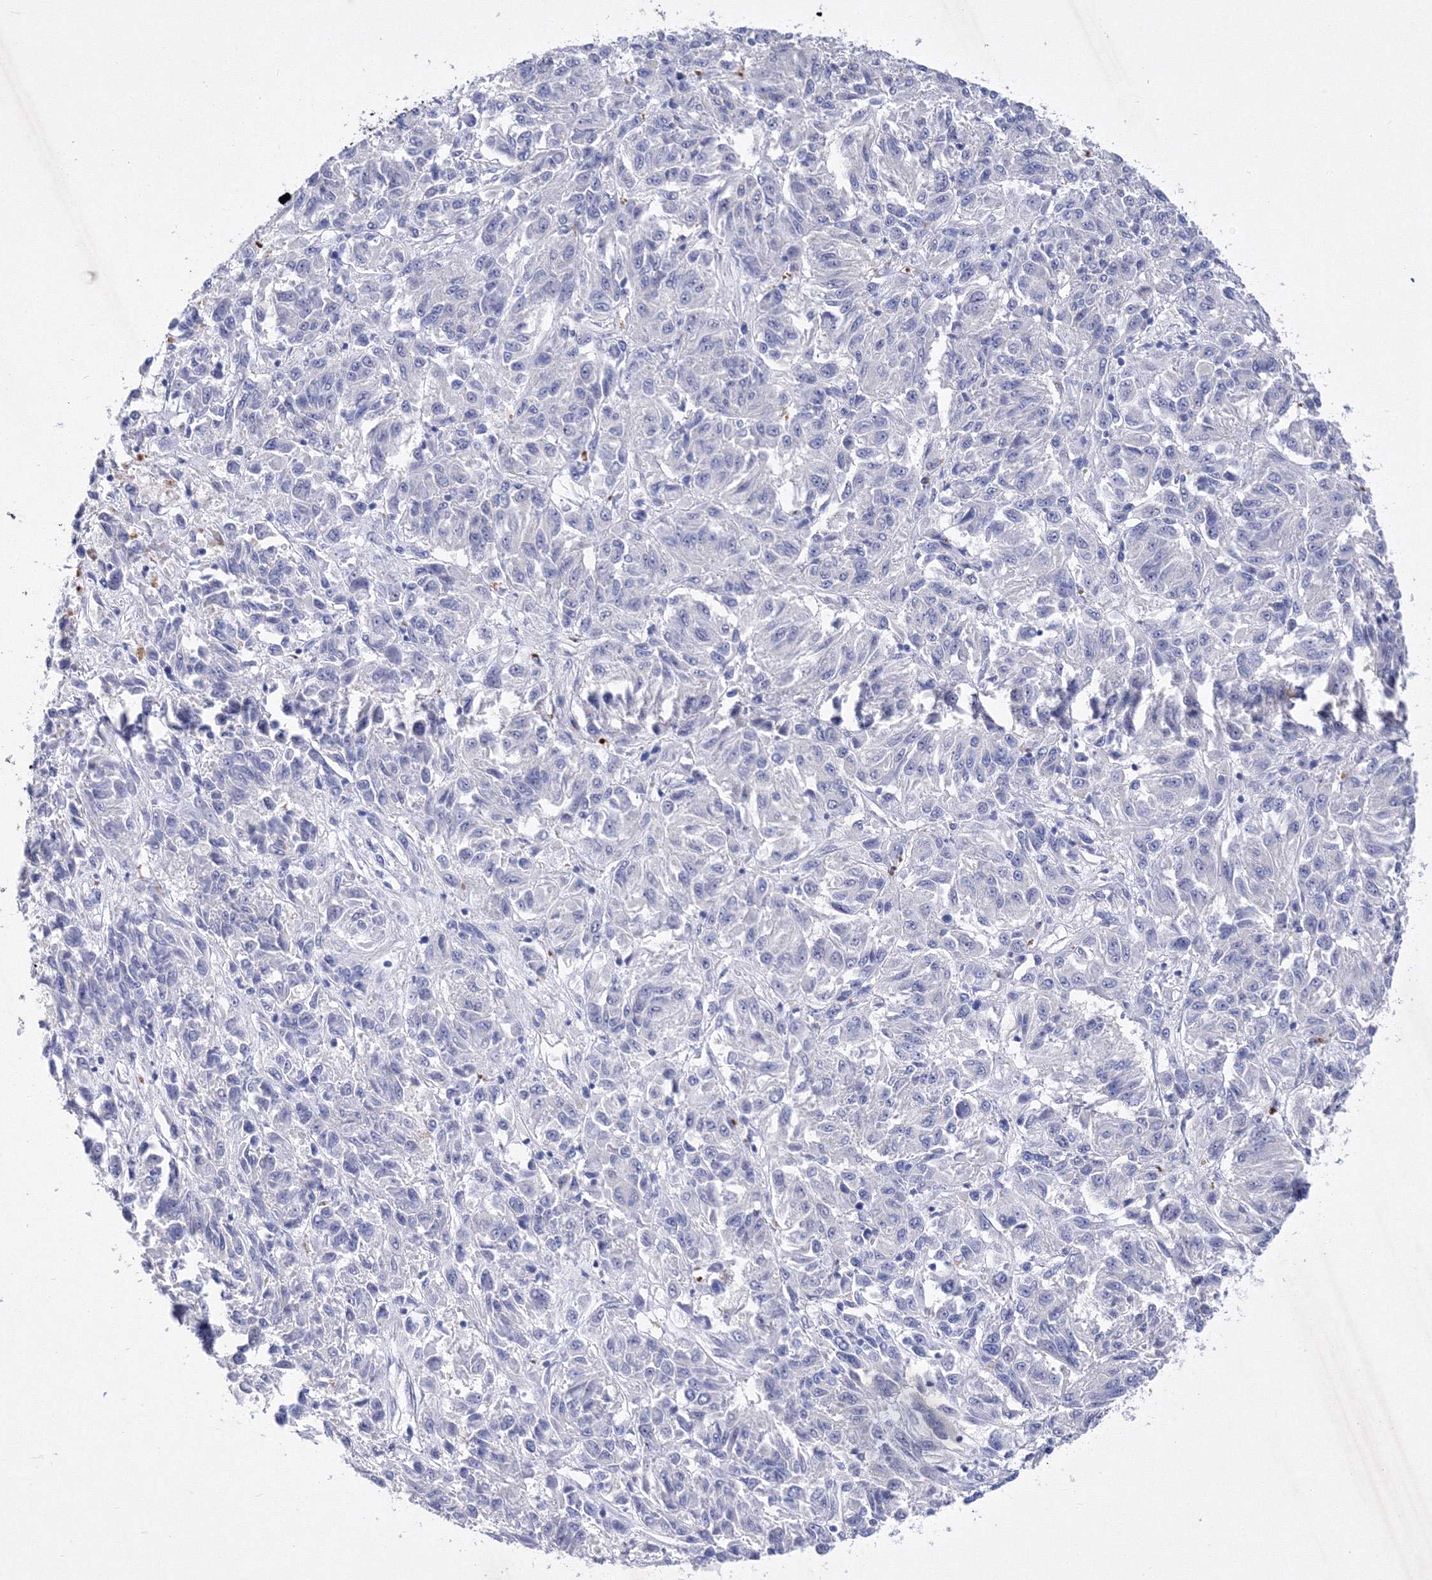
{"staining": {"intensity": "negative", "quantity": "none", "location": "none"}, "tissue": "melanoma", "cell_type": "Tumor cells", "image_type": "cancer", "snomed": [{"axis": "morphology", "description": "Malignant melanoma, Metastatic site"}, {"axis": "topography", "description": "Lung"}], "caption": "Melanoma was stained to show a protein in brown. There is no significant staining in tumor cells.", "gene": "GPN1", "patient": {"sex": "male", "age": 64}}